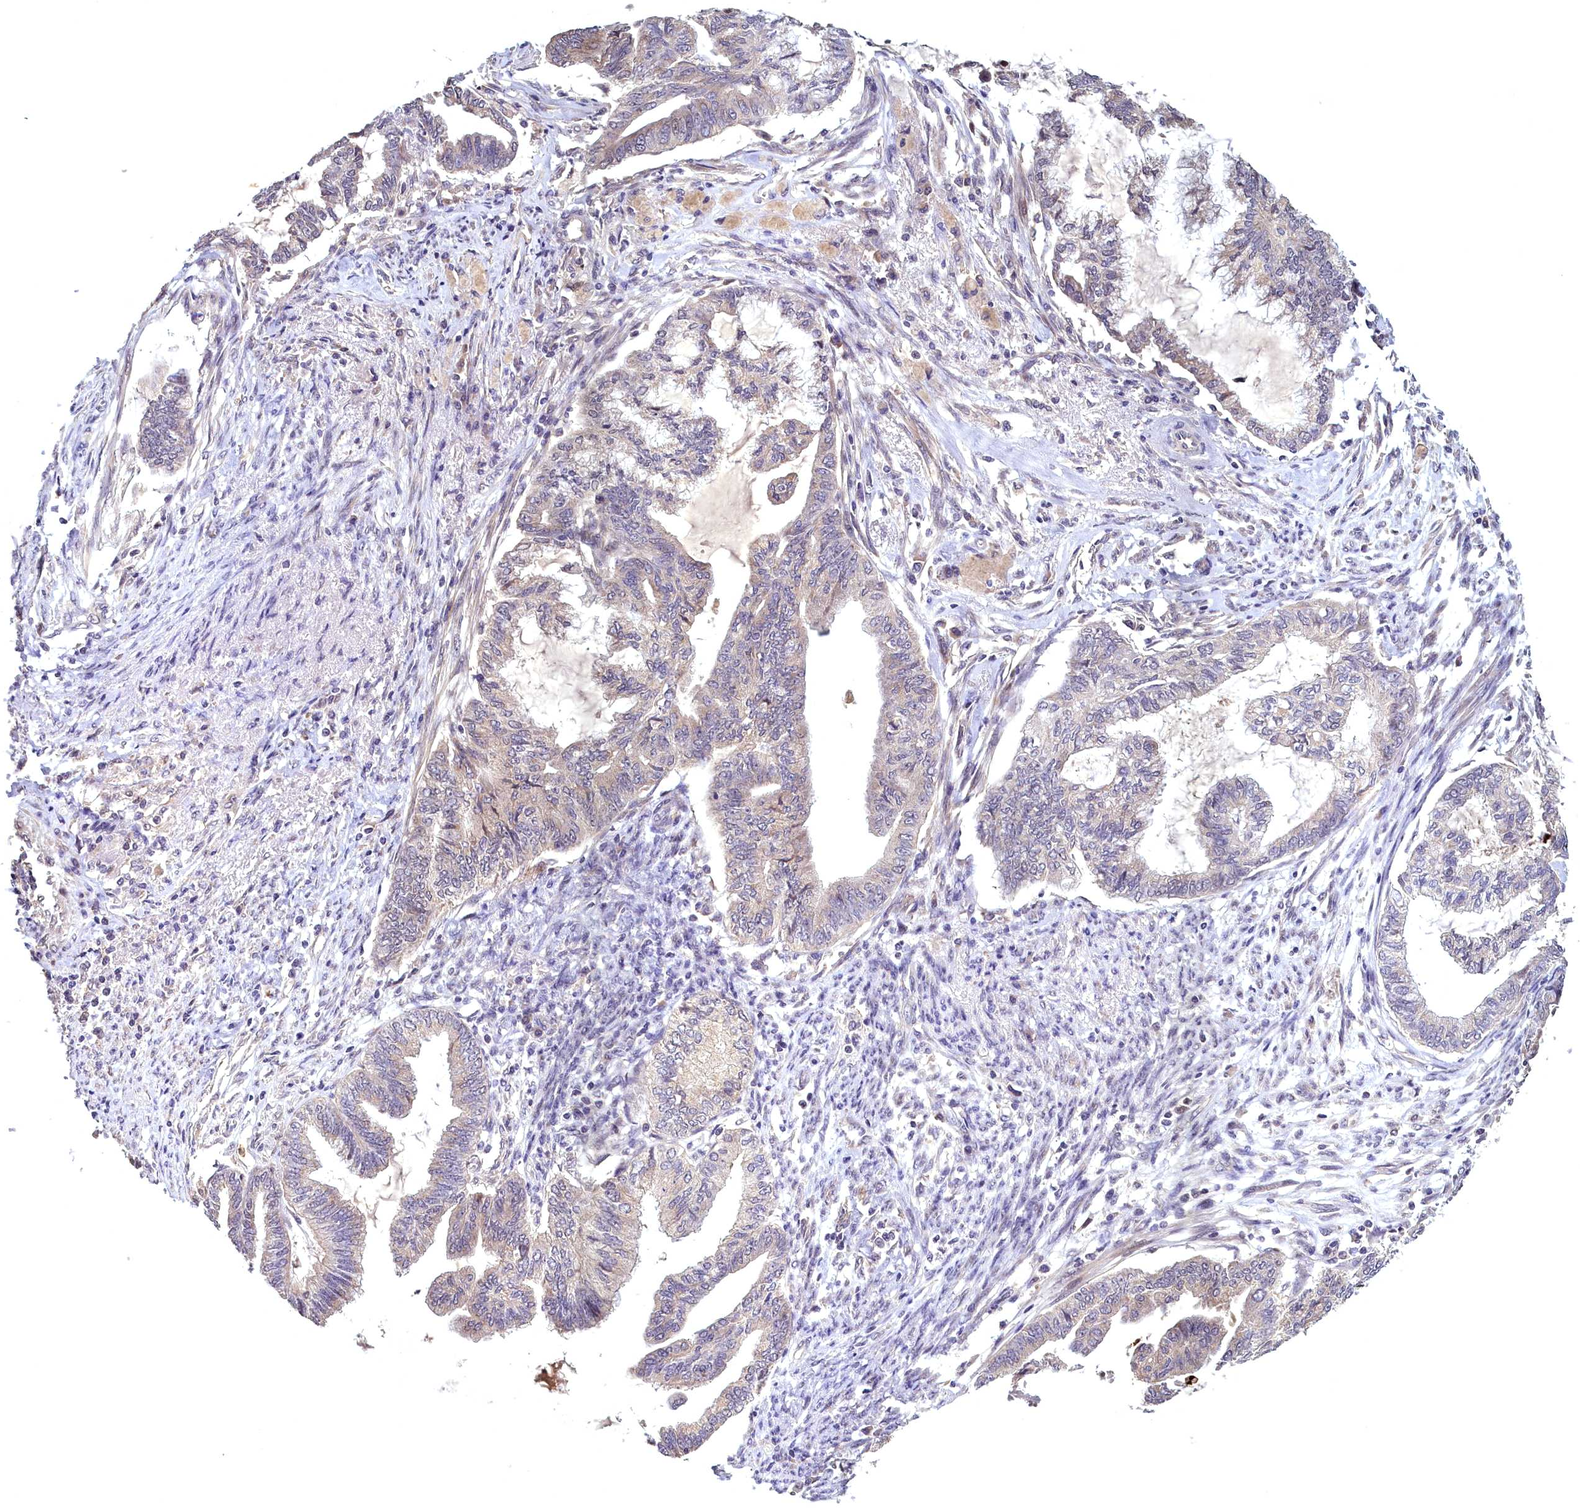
{"staining": {"intensity": "weak", "quantity": "<25%", "location": "cytoplasmic/membranous"}, "tissue": "endometrial cancer", "cell_type": "Tumor cells", "image_type": "cancer", "snomed": [{"axis": "morphology", "description": "Adenocarcinoma, NOS"}, {"axis": "topography", "description": "Endometrium"}], "caption": "DAB (3,3'-diaminobenzidine) immunohistochemical staining of human endometrial adenocarcinoma shows no significant expression in tumor cells.", "gene": "EPB41L4B", "patient": {"sex": "female", "age": 86}}